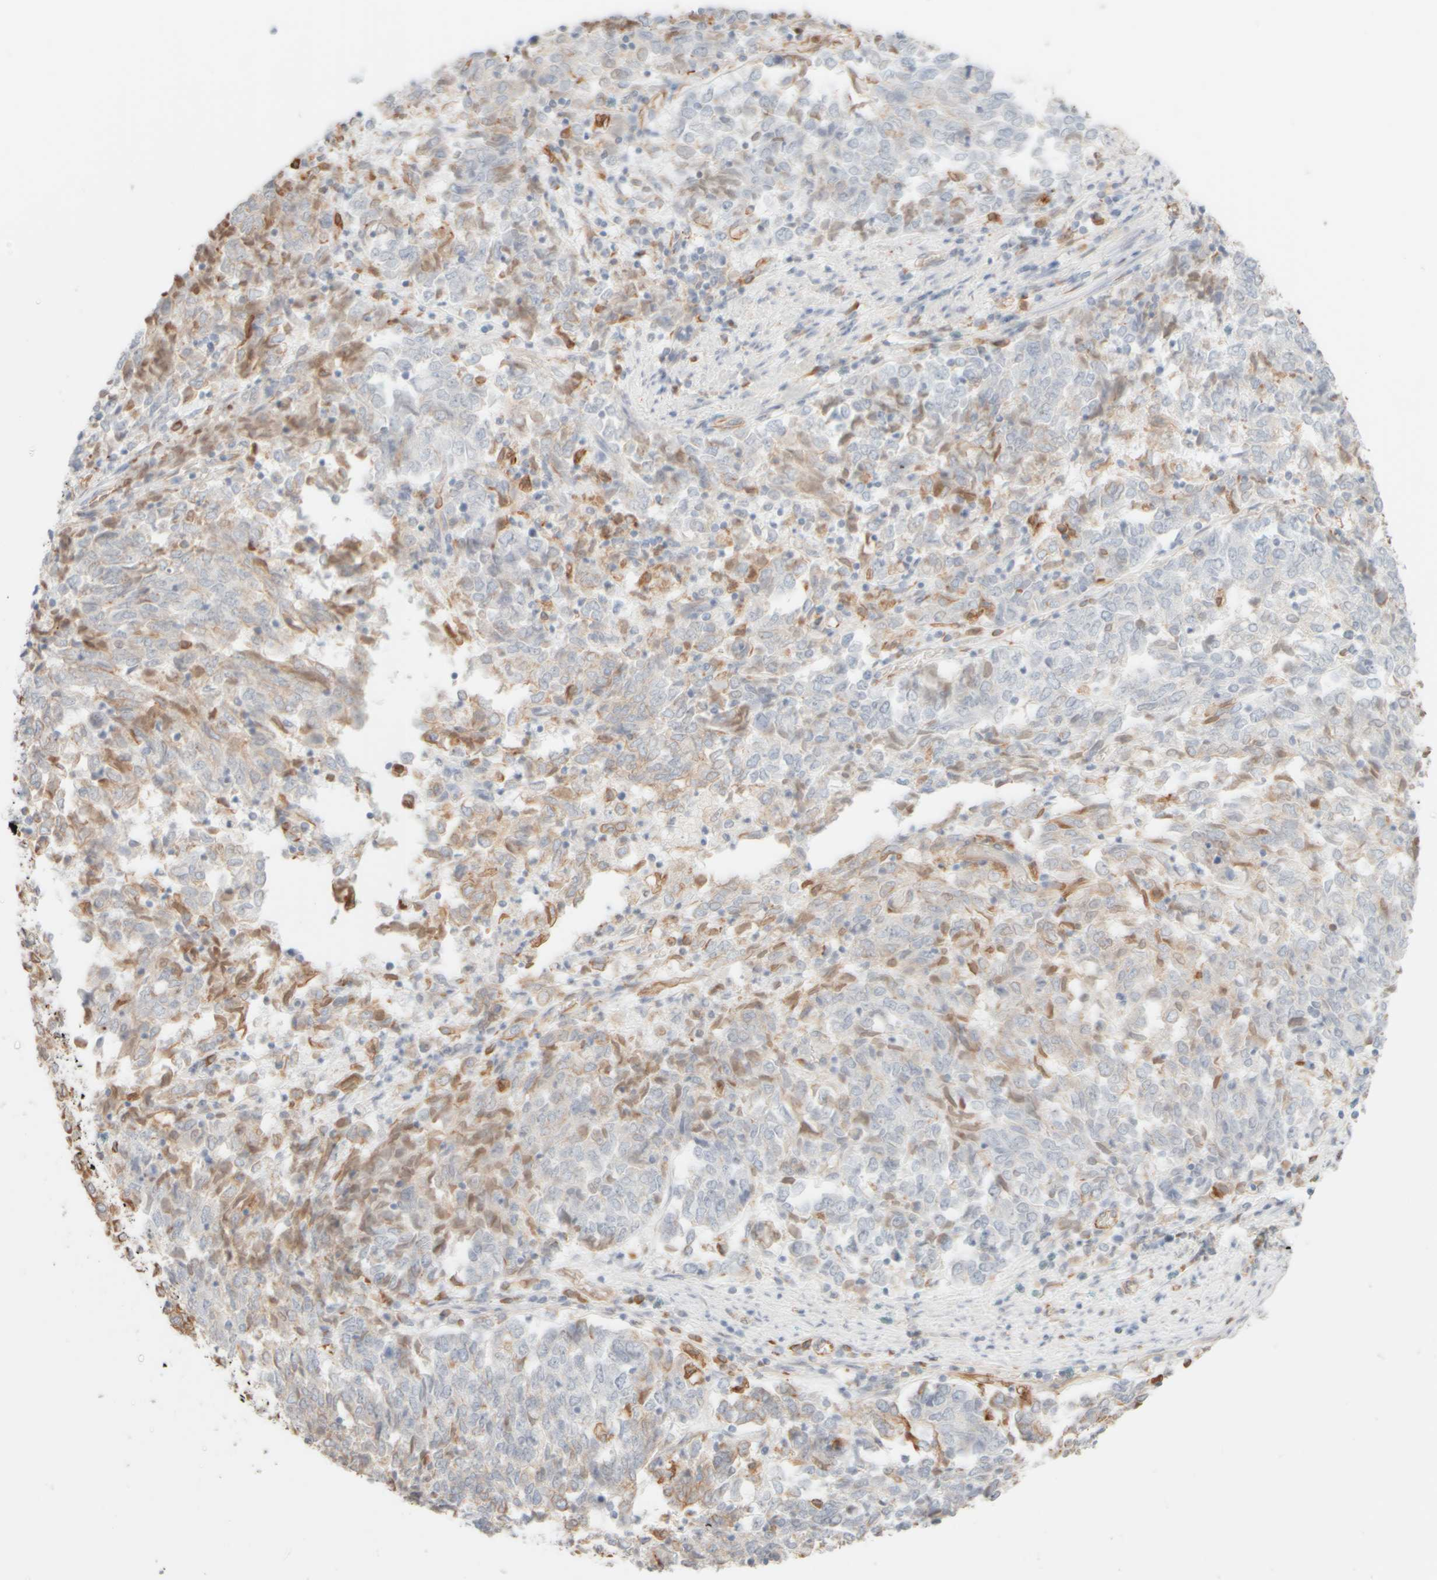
{"staining": {"intensity": "weak", "quantity": "<25%", "location": "cytoplasmic/membranous"}, "tissue": "endometrial cancer", "cell_type": "Tumor cells", "image_type": "cancer", "snomed": [{"axis": "morphology", "description": "Adenocarcinoma, NOS"}, {"axis": "topography", "description": "Endometrium"}], "caption": "IHC of human adenocarcinoma (endometrial) reveals no staining in tumor cells.", "gene": "KRT15", "patient": {"sex": "female", "age": 80}}